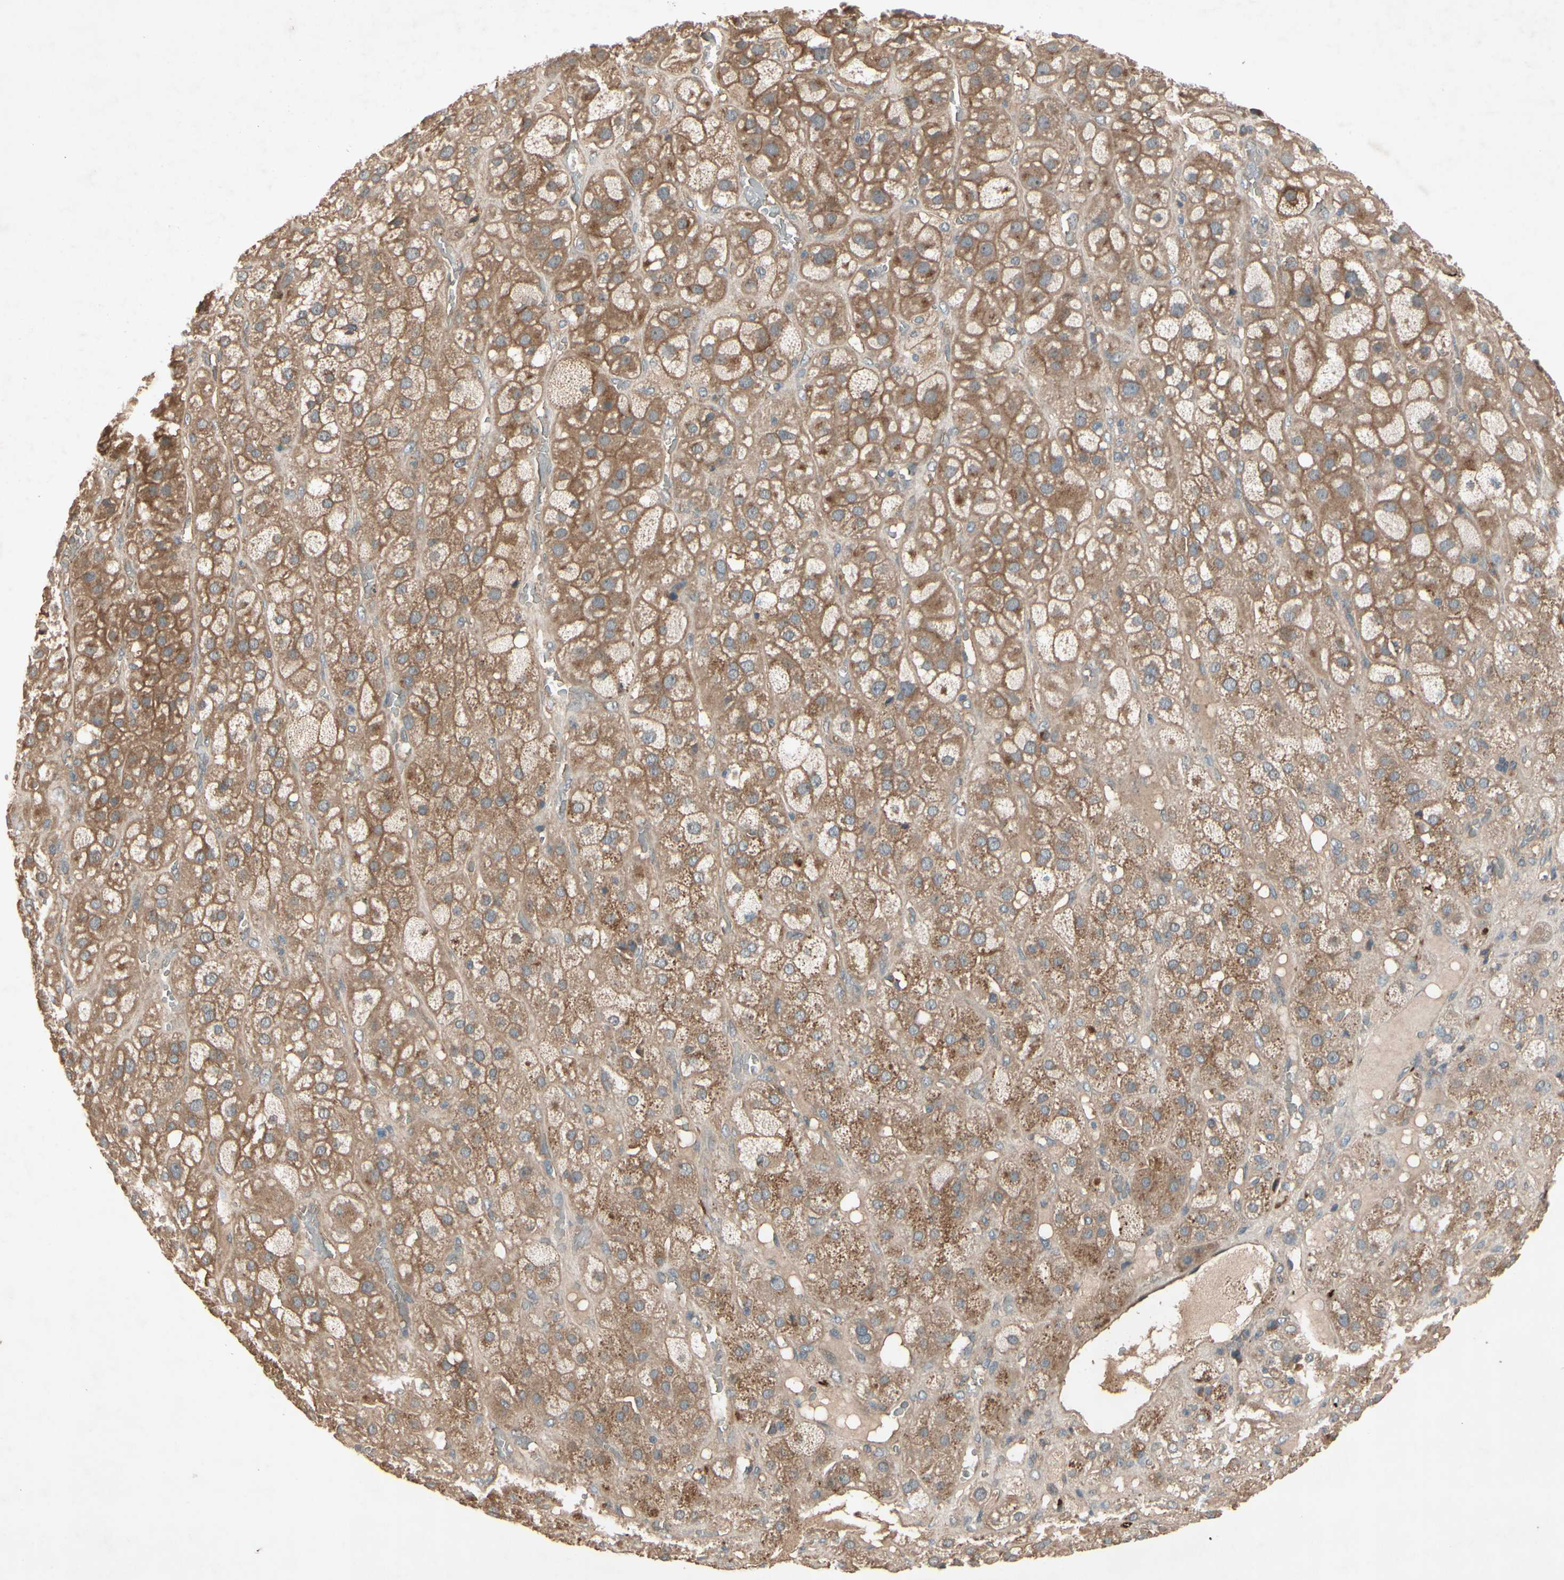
{"staining": {"intensity": "moderate", "quantity": ">75%", "location": "cytoplasmic/membranous"}, "tissue": "adrenal gland", "cell_type": "Glandular cells", "image_type": "normal", "snomed": [{"axis": "morphology", "description": "Normal tissue, NOS"}, {"axis": "topography", "description": "Adrenal gland"}], "caption": "Immunohistochemical staining of normal adrenal gland exhibits moderate cytoplasmic/membranous protein expression in approximately >75% of glandular cells. (DAB IHC with brightfield microscopy, high magnification).", "gene": "NSF", "patient": {"sex": "female", "age": 47}}